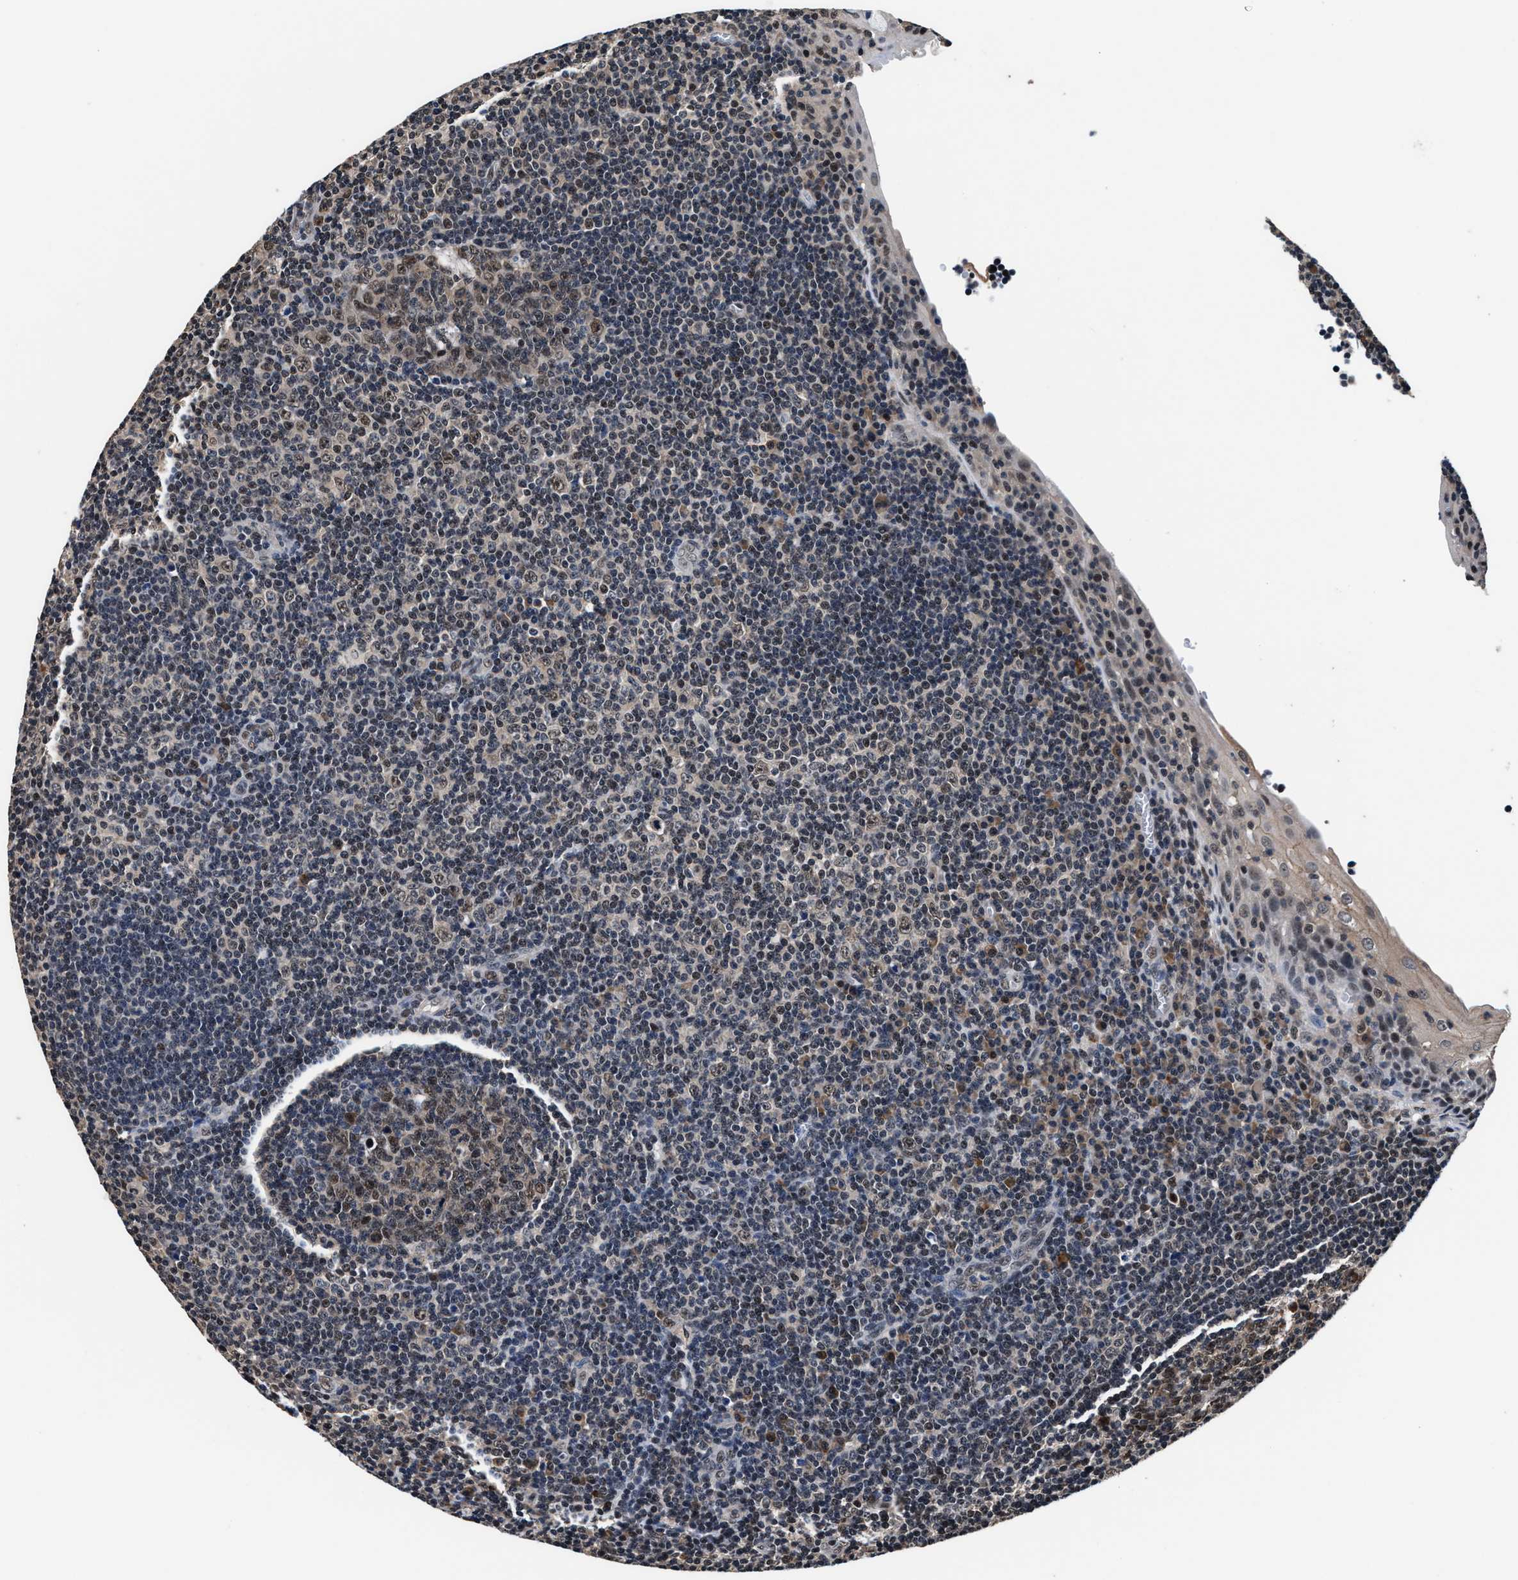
{"staining": {"intensity": "weak", "quantity": "25%-75%", "location": "cytoplasmic/membranous,nuclear"}, "tissue": "tonsil", "cell_type": "Germinal center cells", "image_type": "normal", "snomed": [{"axis": "morphology", "description": "Normal tissue, NOS"}, {"axis": "topography", "description": "Tonsil"}], "caption": "Approximately 25%-75% of germinal center cells in normal tonsil show weak cytoplasmic/membranous,nuclear protein staining as visualized by brown immunohistochemical staining.", "gene": "USP16", "patient": {"sex": "male", "age": 37}}